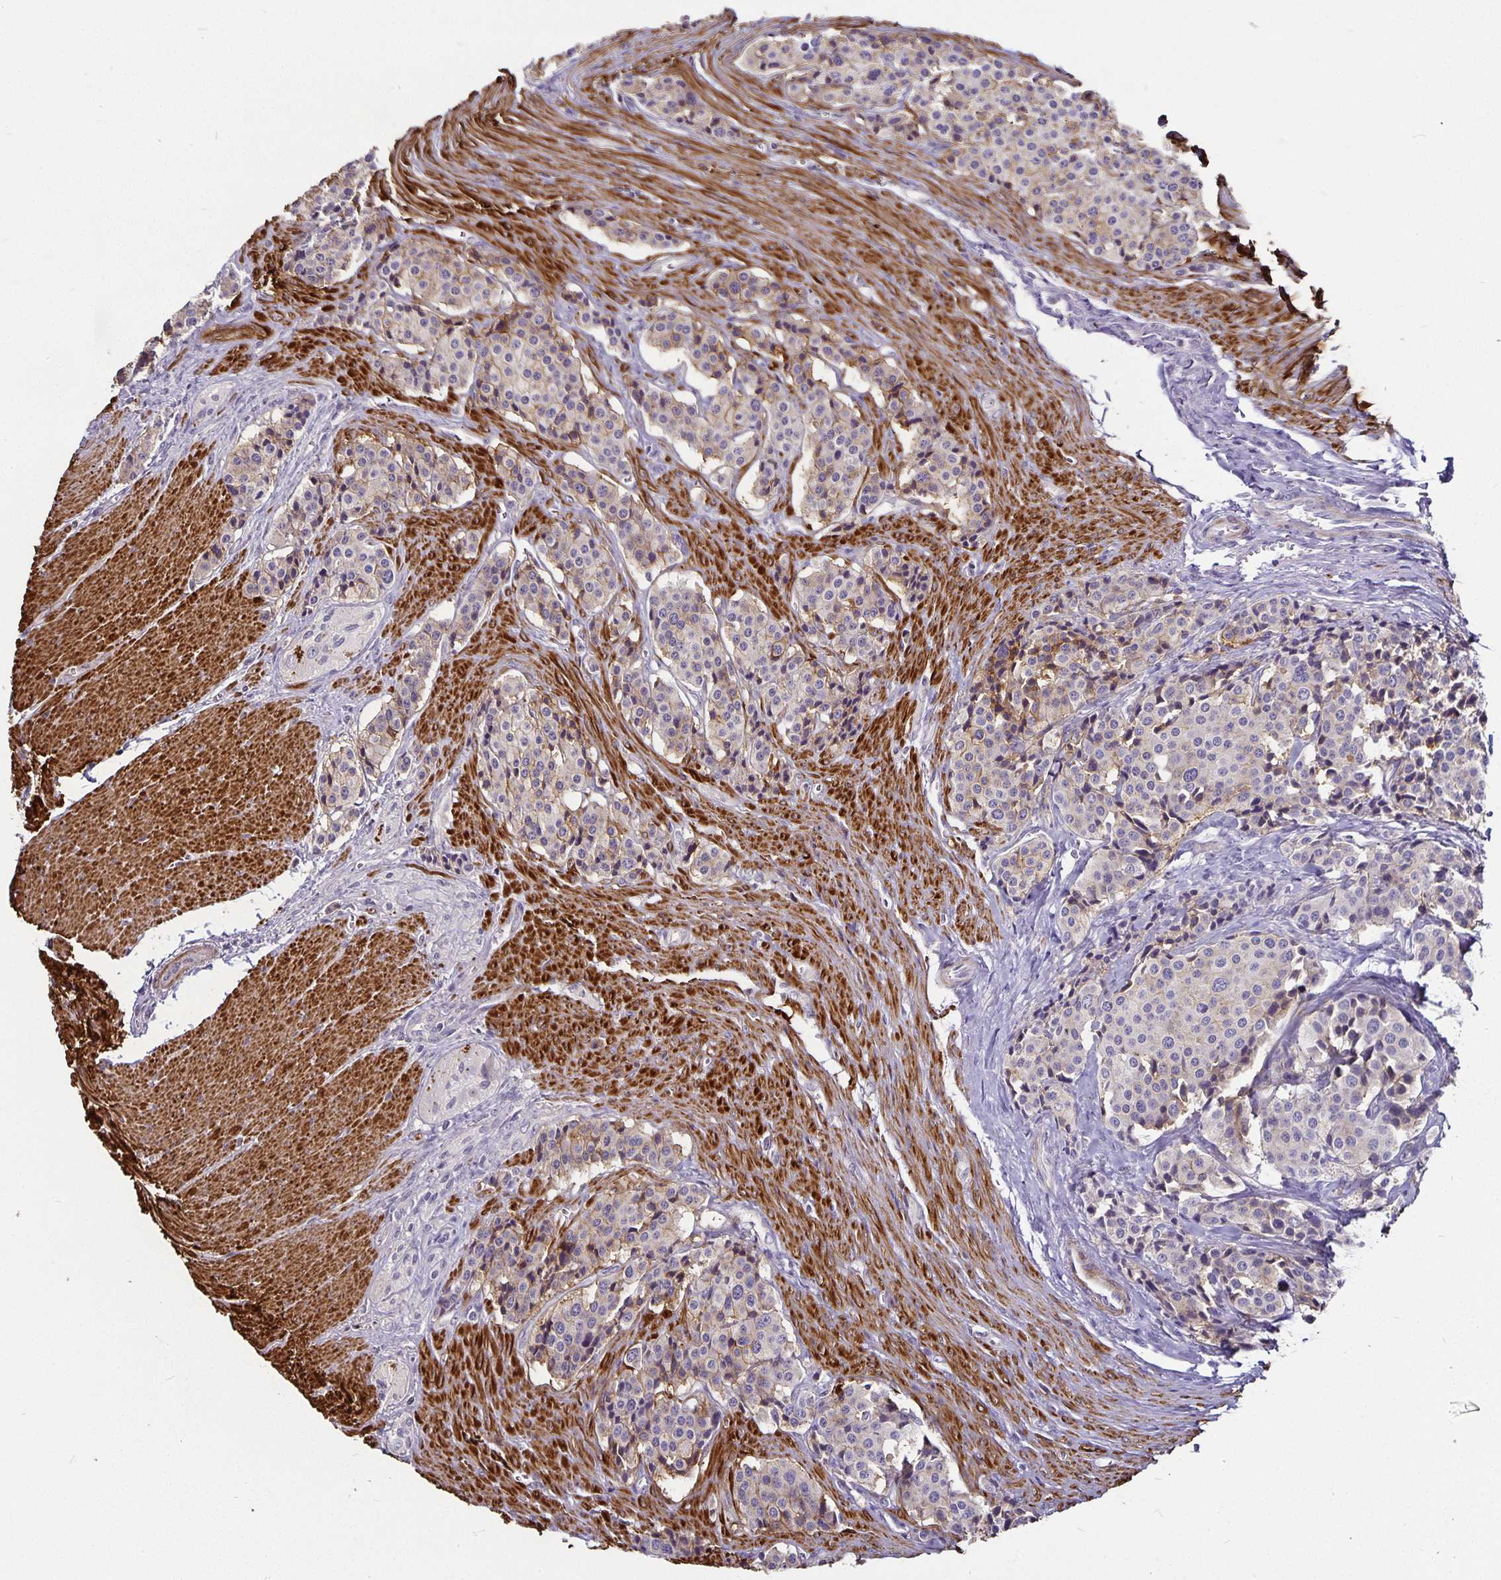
{"staining": {"intensity": "negative", "quantity": "none", "location": "none"}, "tissue": "carcinoid", "cell_type": "Tumor cells", "image_type": "cancer", "snomed": [{"axis": "morphology", "description": "Carcinoid, malignant, NOS"}, {"axis": "topography", "description": "Small intestine"}], "caption": "DAB immunohistochemical staining of human malignant carcinoid displays no significant positivity in tumor cells.", "gene": "CA12", "patient": {"sex": "male", "age": 73}}